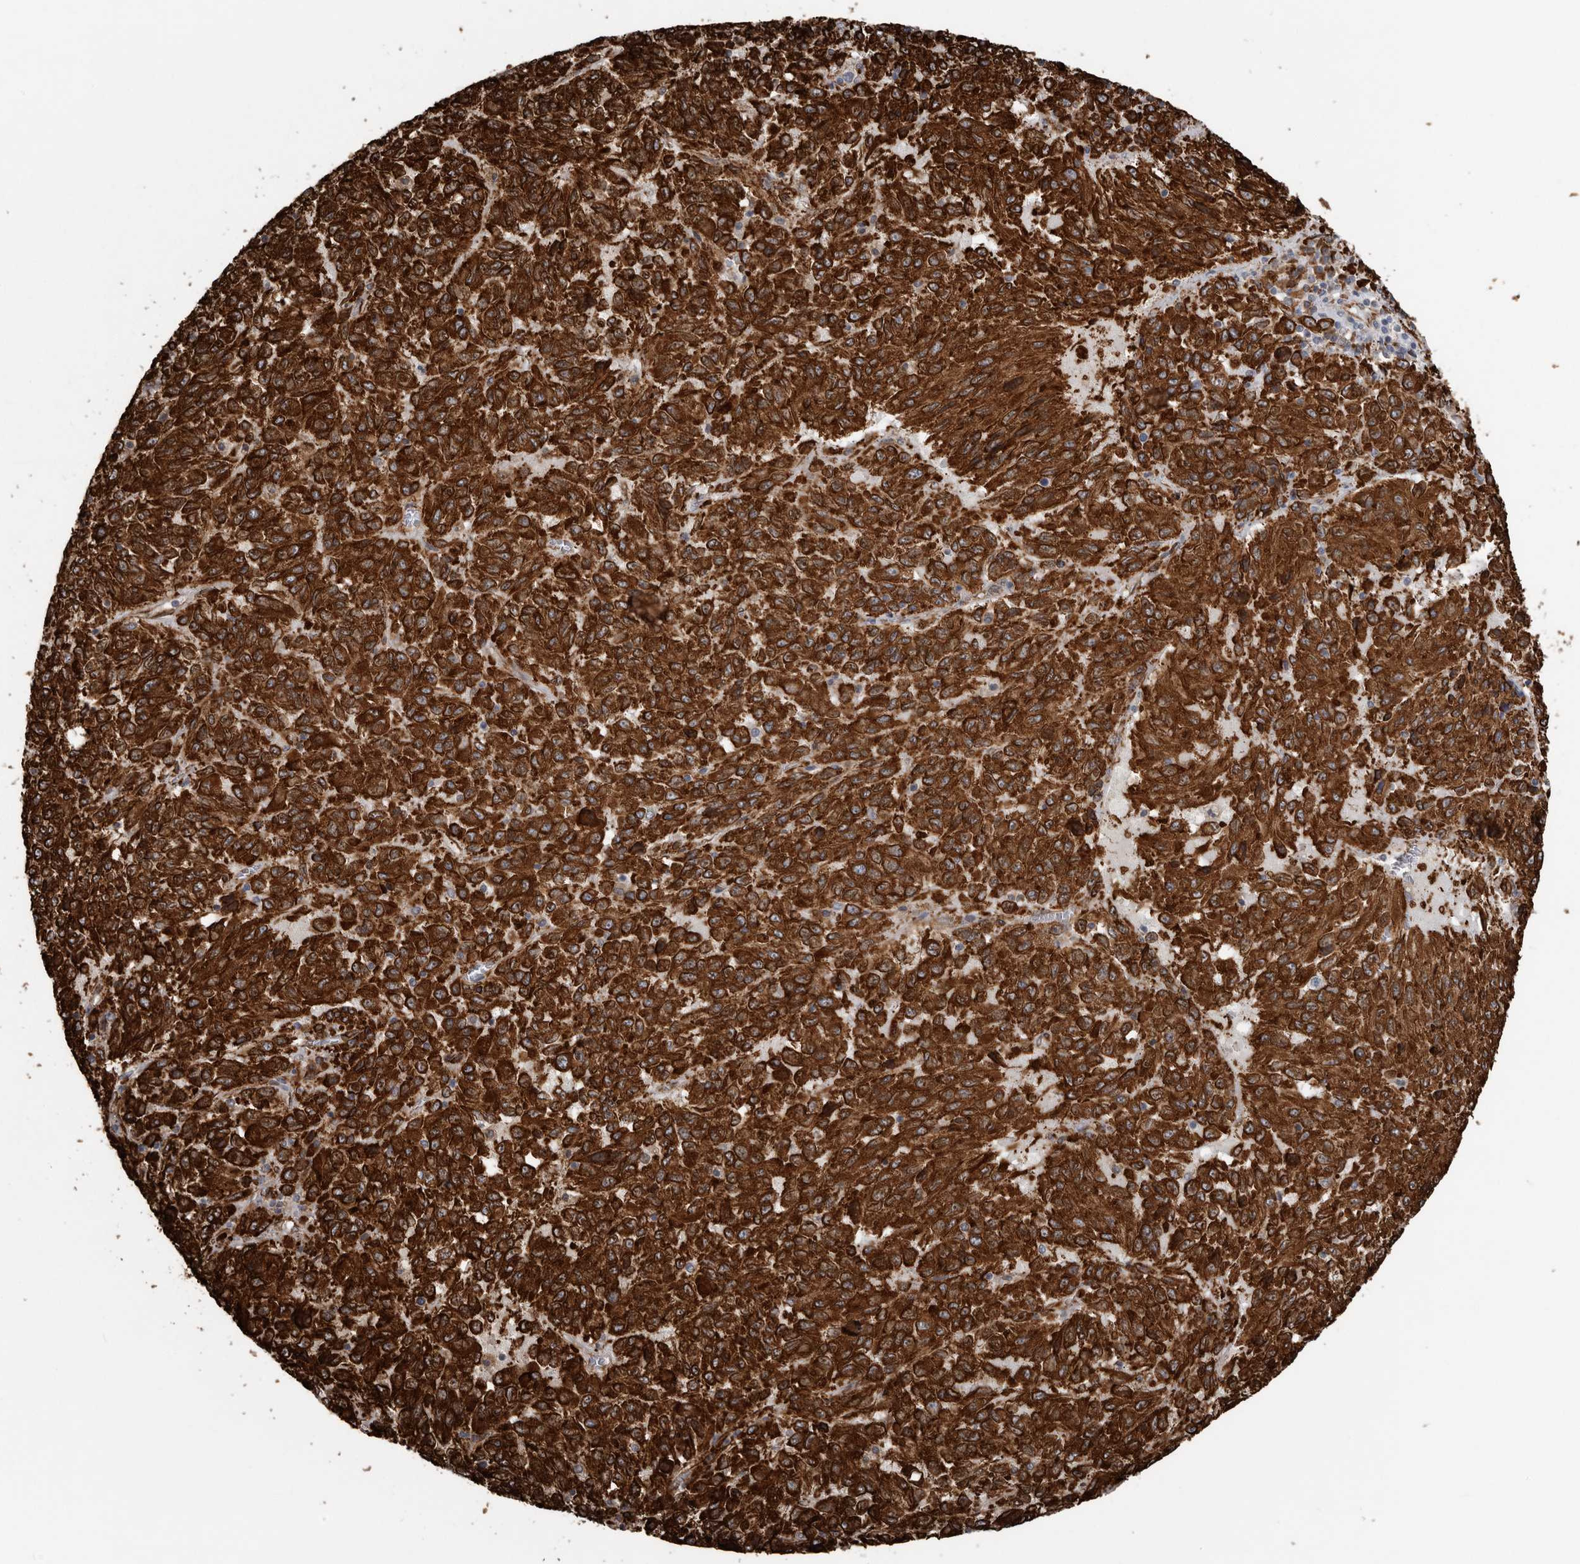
{"staining": {"intensity": "strong", "quantity": ">75%", "location": "cytoplasmic/membranous"}, "tissue": "melanoma", "cell_type": "Tumor cells", "image_type": "cancer", "snomed": [{"axis": "morphology", "description": "Malignant melanoma, Metastatic site"}, {"axis": "topography", "description": "Lung"}], "caption": "An image of melanoma stained for a protein displays strong cytoplasmic/membranous brown staining in tumor cells.", "gene": "CEP350", "patient": {"sex": "male", "age": 64}}